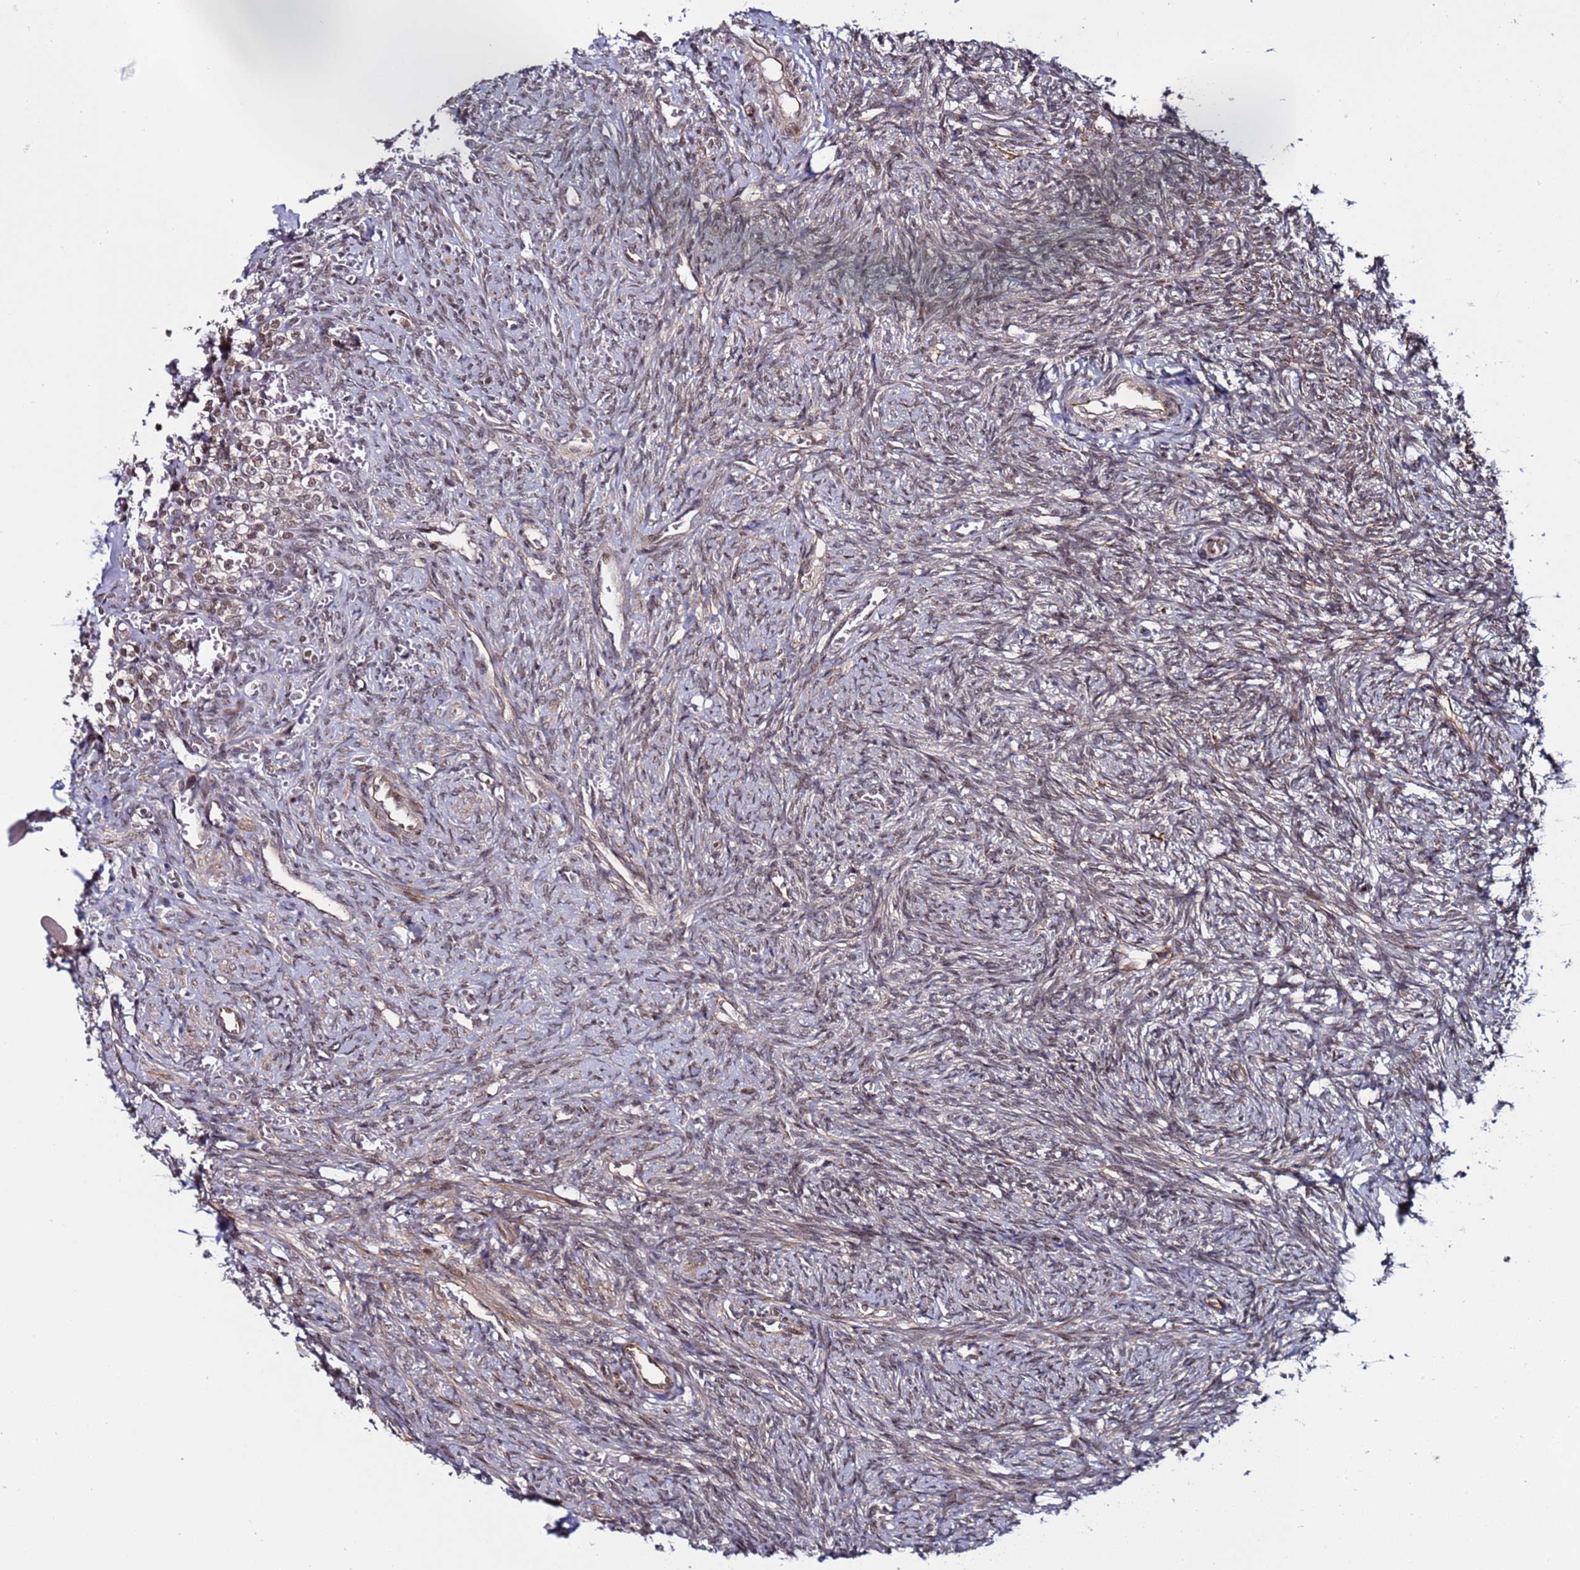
{"staining": {"intensity": "weak", "quantity": "25%-75%", "location": "cytoplasmic/membranous,nuclear"}, "tissue": "ovary", "cell_type": "Ovarian stroma cells", "image_type": "normal", "snomed": [{"axis": "morphology", "description": "Normal tissue, NOS"}, {"axis": "topography", "description": "Ovary"}], "caption": "A micrograph of ovary stained for a protein displays weak cytoplasmic/membranous,nuclear brown staining in ovarian stroma cells. The protein is shown in brown color, while the nuclei are stained blue.", "gene": "POLR2D", "patient": {"sex": "female", "age": 41}}